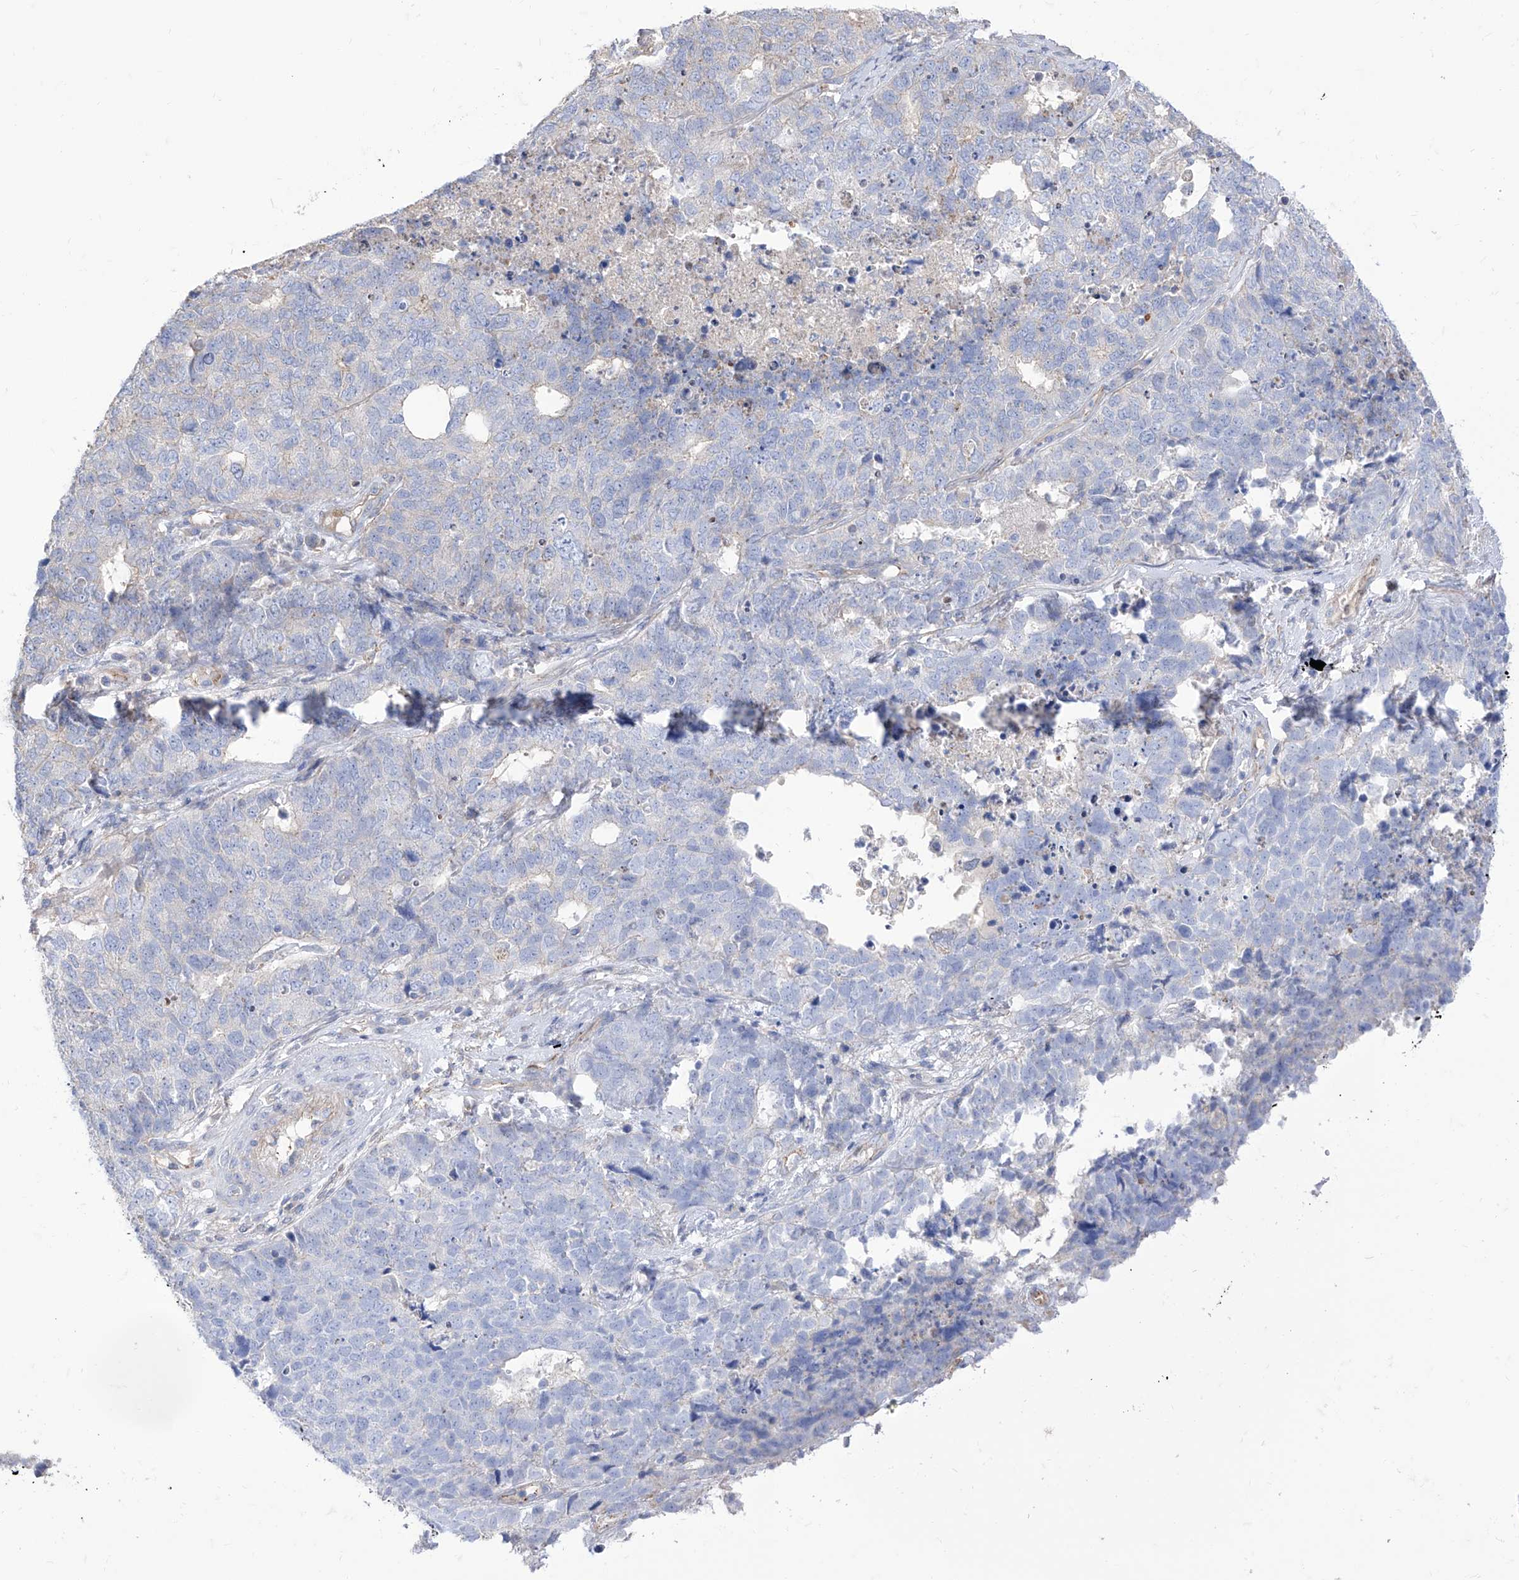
{"staining": {"intensity": "negative", "quantity": "none", "location": "none"}, "tissue": "cervical cancer", "cell_type": "Tumor cells", "image_type": "cancer", "snomed": [{"axis": "morphology", "description": "Squamous cell carcinoma, NOS"}, {"axis": "topography", "description": "Cervix"}], "caption": "High power microscopy image of an immunohistochemistry micrograph of cervical cancer, revealing no significant expression in tumor cells. (Brightfield microscopy of DAB (3,3'-diaminobenzidine) IHC at high magnification).", "gene": "C1orf74", "patient": {"sex": "female", "age": 63}}